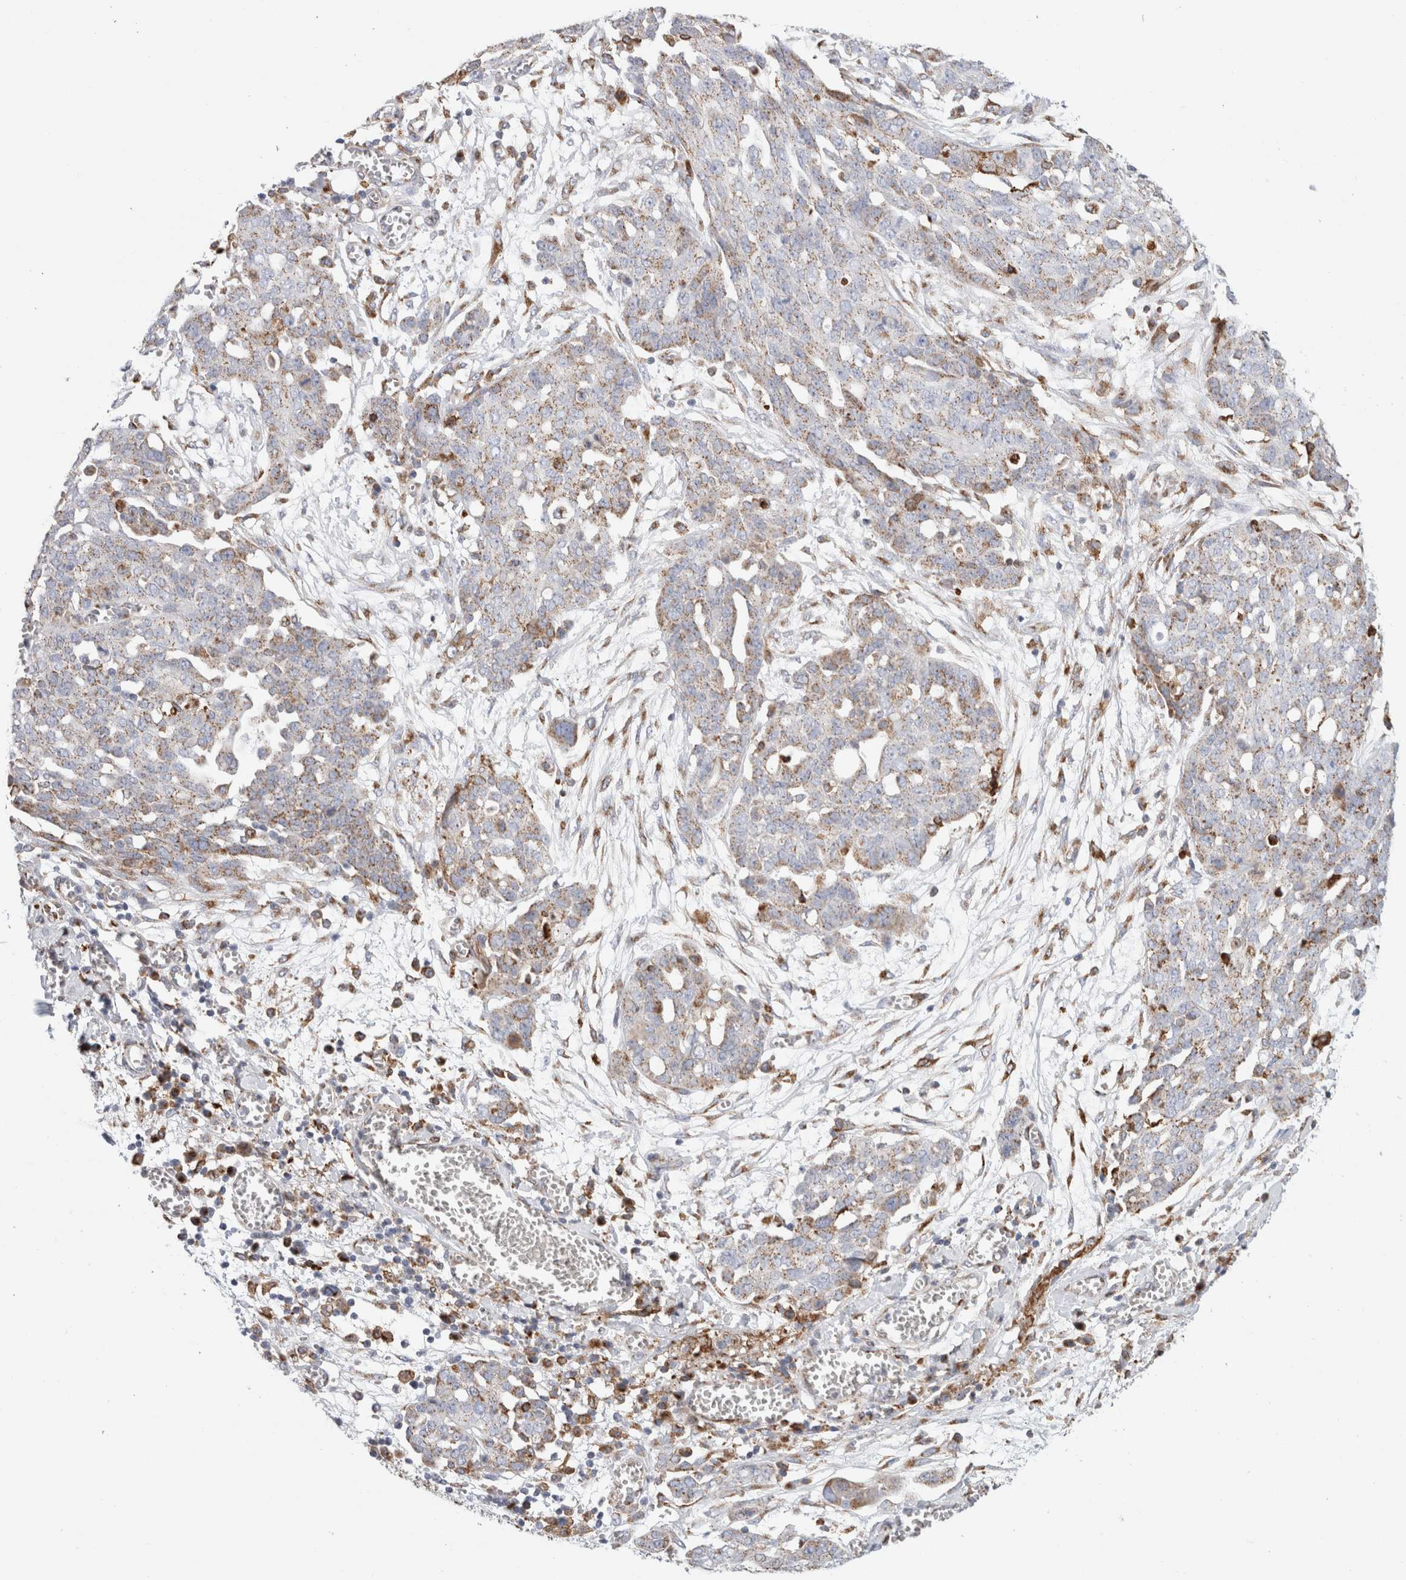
{"staining": {"intensity": "weak", "quantity": ">75%", "location": "cytoplasmic/membranous"}, "tissue": "ovarian cancer", "cell_type": "Tumor cells", "image_type": "cancer", "snomed": [{"axis": "morphology", "description": "Cystadenocarcinoma, serous, NOS"}, {"axis": "topography", "description": "Soft tissue"}, {"axis": "topography", "description": "Ovary"}], "caption": "A high-resolution image shows immunohistochemistry (IHC) staining of ovarian cancer (serous cystadenocarcinoma), which reveals weak cytoplasmic/membranous staining in approximately >75% of tumor cells.", "gene": "MCFD2", "patient": {"sex": "female", "age": 57}}